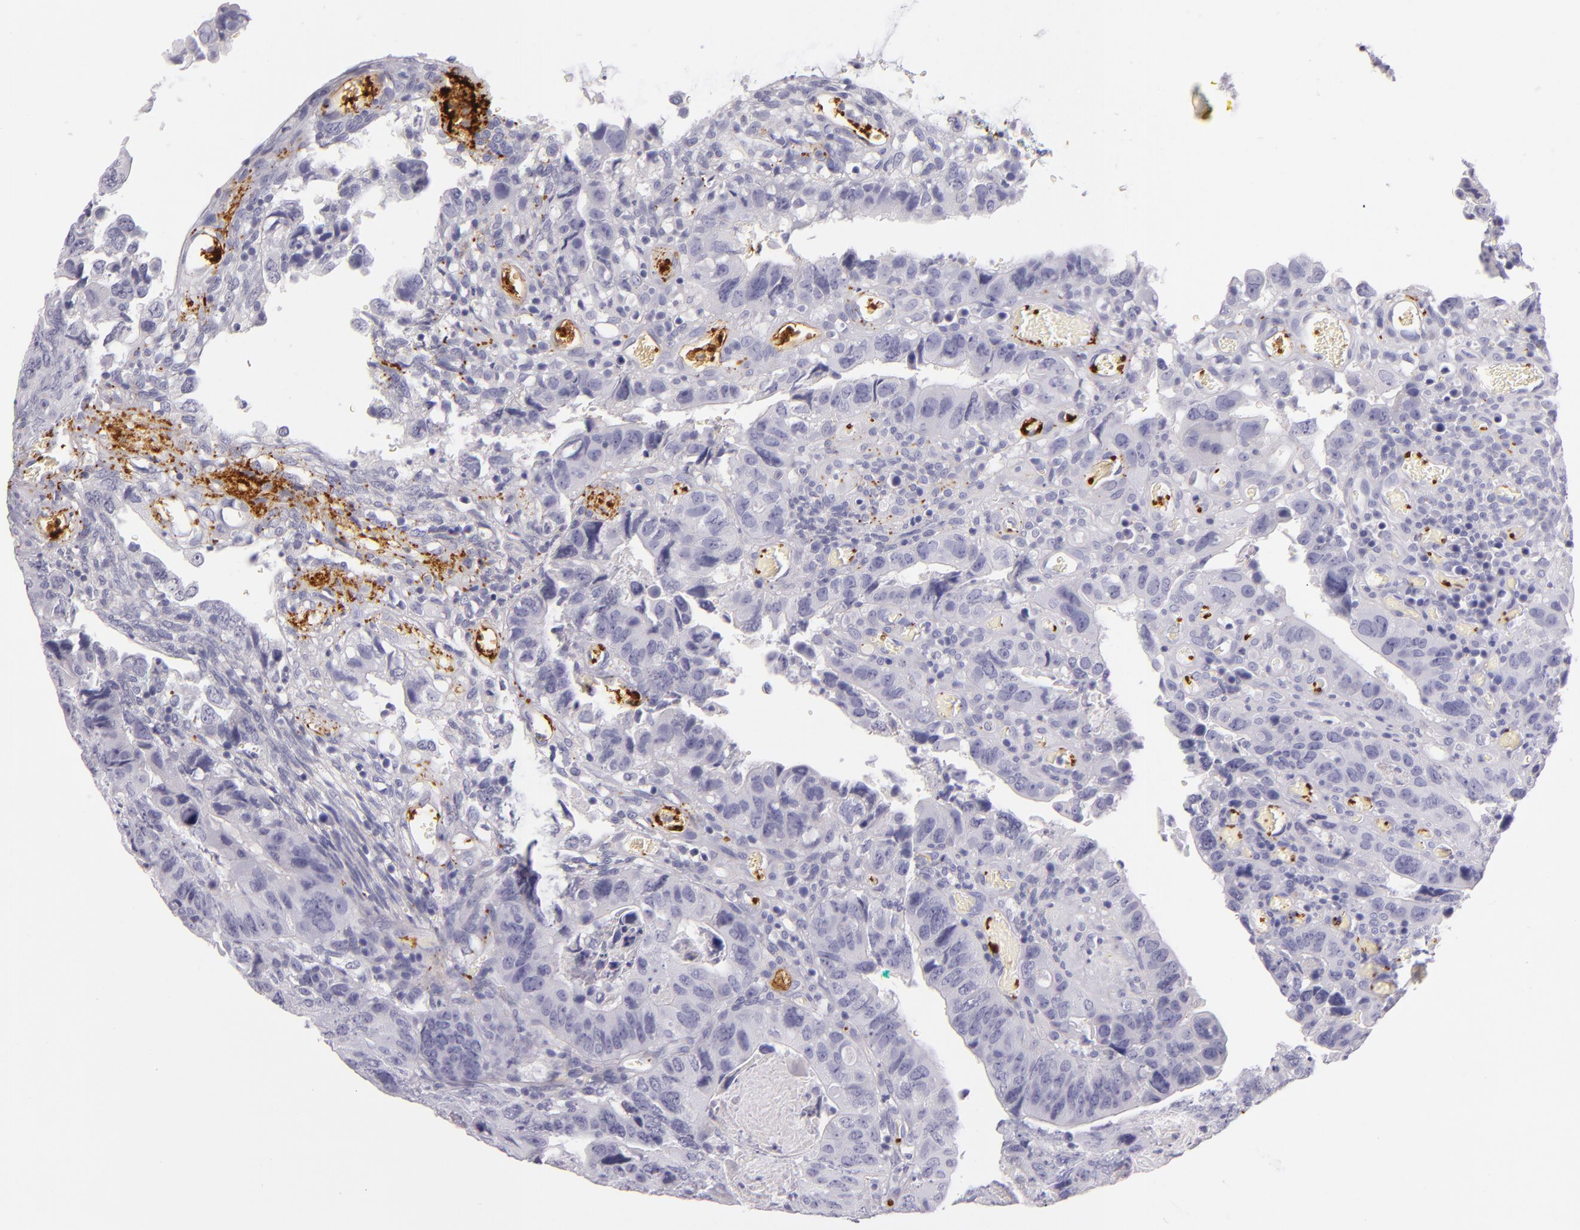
{"staining": {"intensity": "negative", "quantity": "none", "location": "none"}, "tissue": "colorectal cancer", "cell_type": "Tumor cells", "image_type": "cancer", "snomed": [{"axis": "morphology", "description": "Adenocarcinoma, NOS"}, {"axis": "topography", "description": "Rectum"}], "caption": "IHC of colorectal adenocarcinoma displays no staining in tumor cells.", "gene": "GP1BA", "patient": {"sex": "female", "age": 82}}